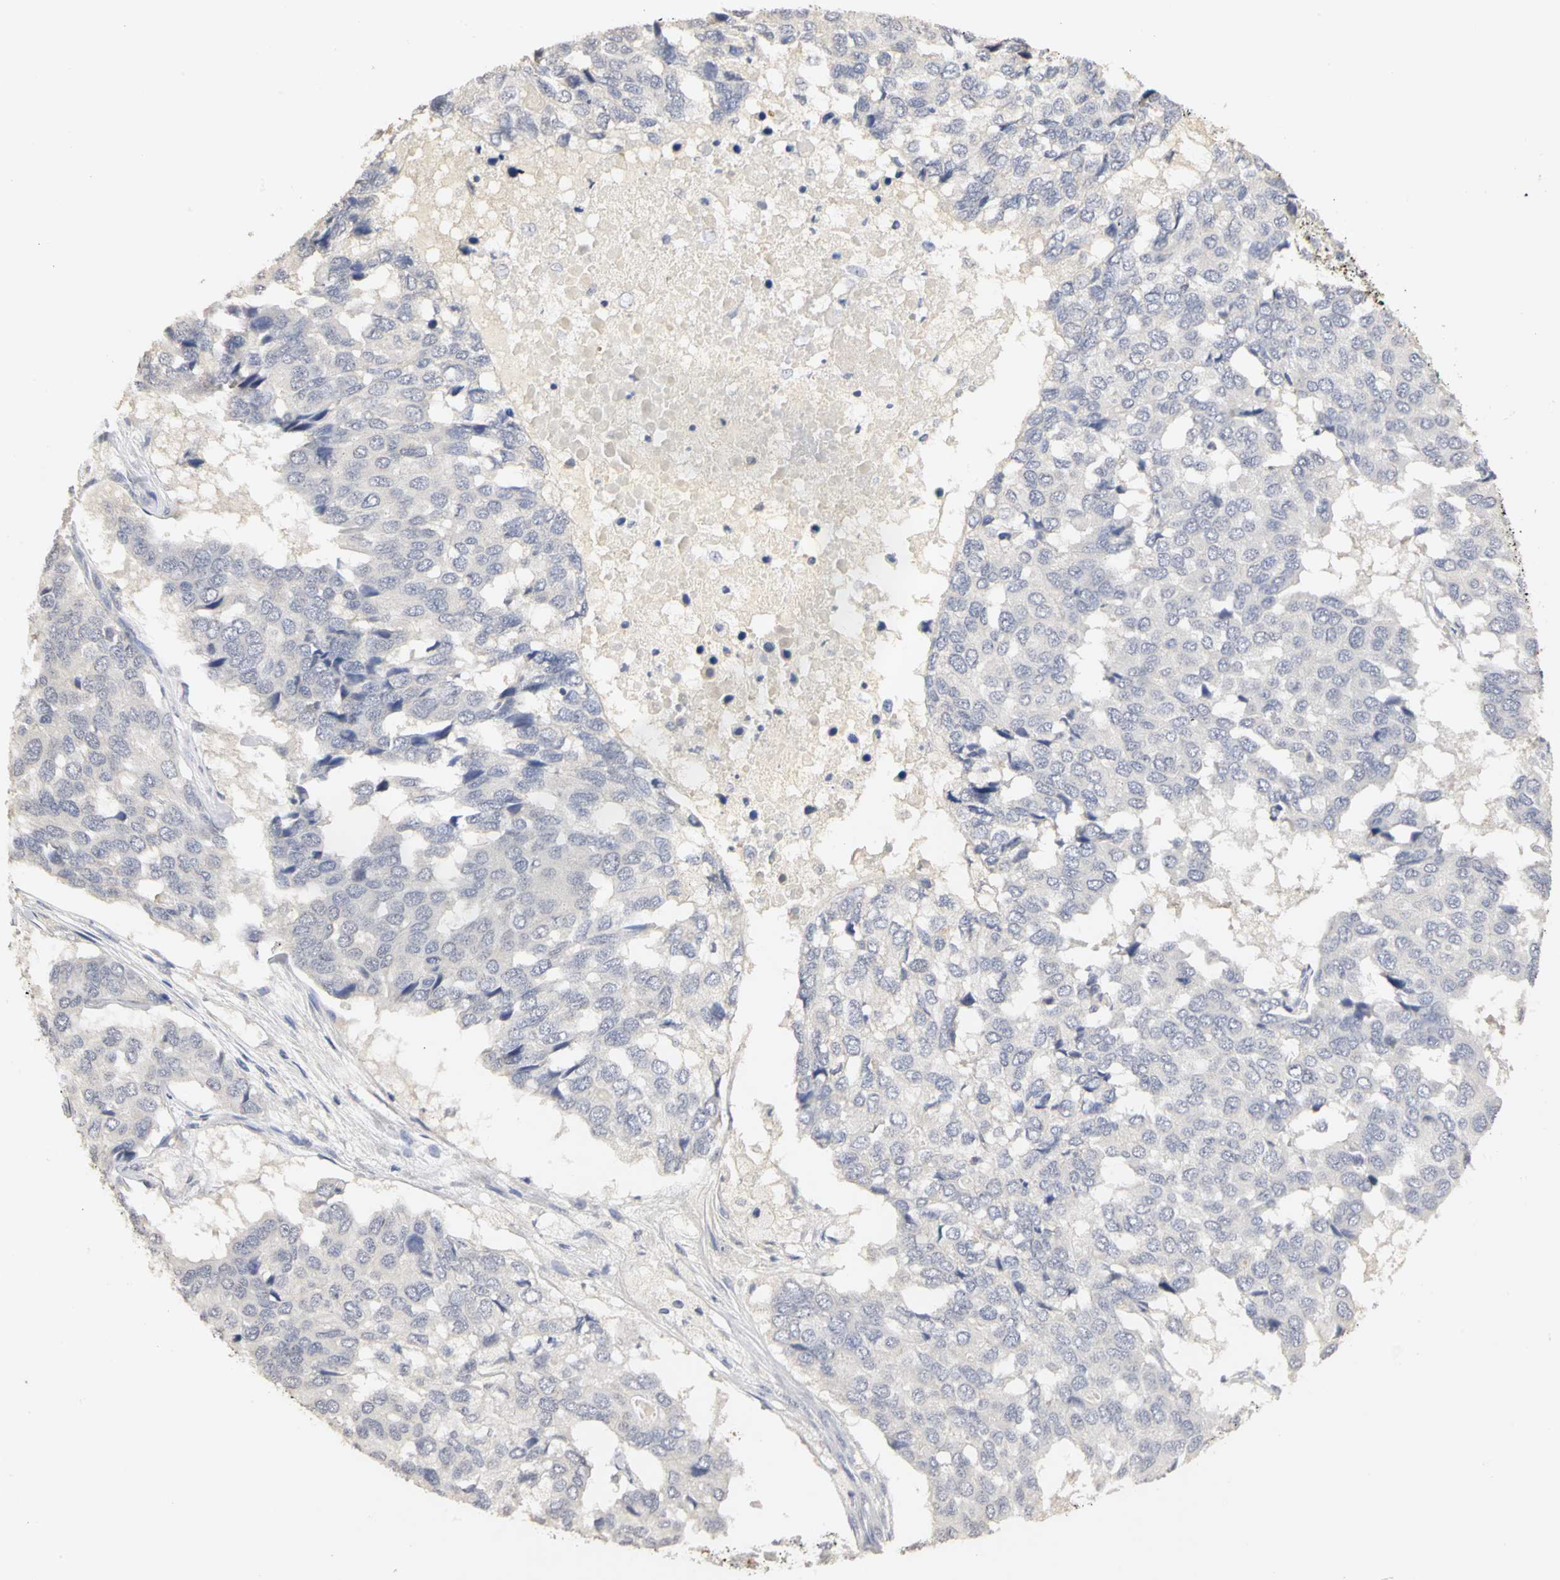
{"staining": {"intensity": "negative", "quantity": "none", "location": "none"}, "tissue": "pancreatic cancer", "cell_type": "Tumor cells", "image_type": "cancer", "snomed": [{"axis": "morphology", "description": "Adenocarcinoma, NOS"}, {"axis": "topography", "description": "Pancreas"}], "caption": "Pancreatic cancer was stained to show a protein in brown. There is no significant positivity in tumor cells. (Stains: DAB IHC with hematoxylin counter stain, Microscopy: brightfield microscopy at high magnification).", "gene": "PGR", "patient": {"sex": "male", "age": 50}}